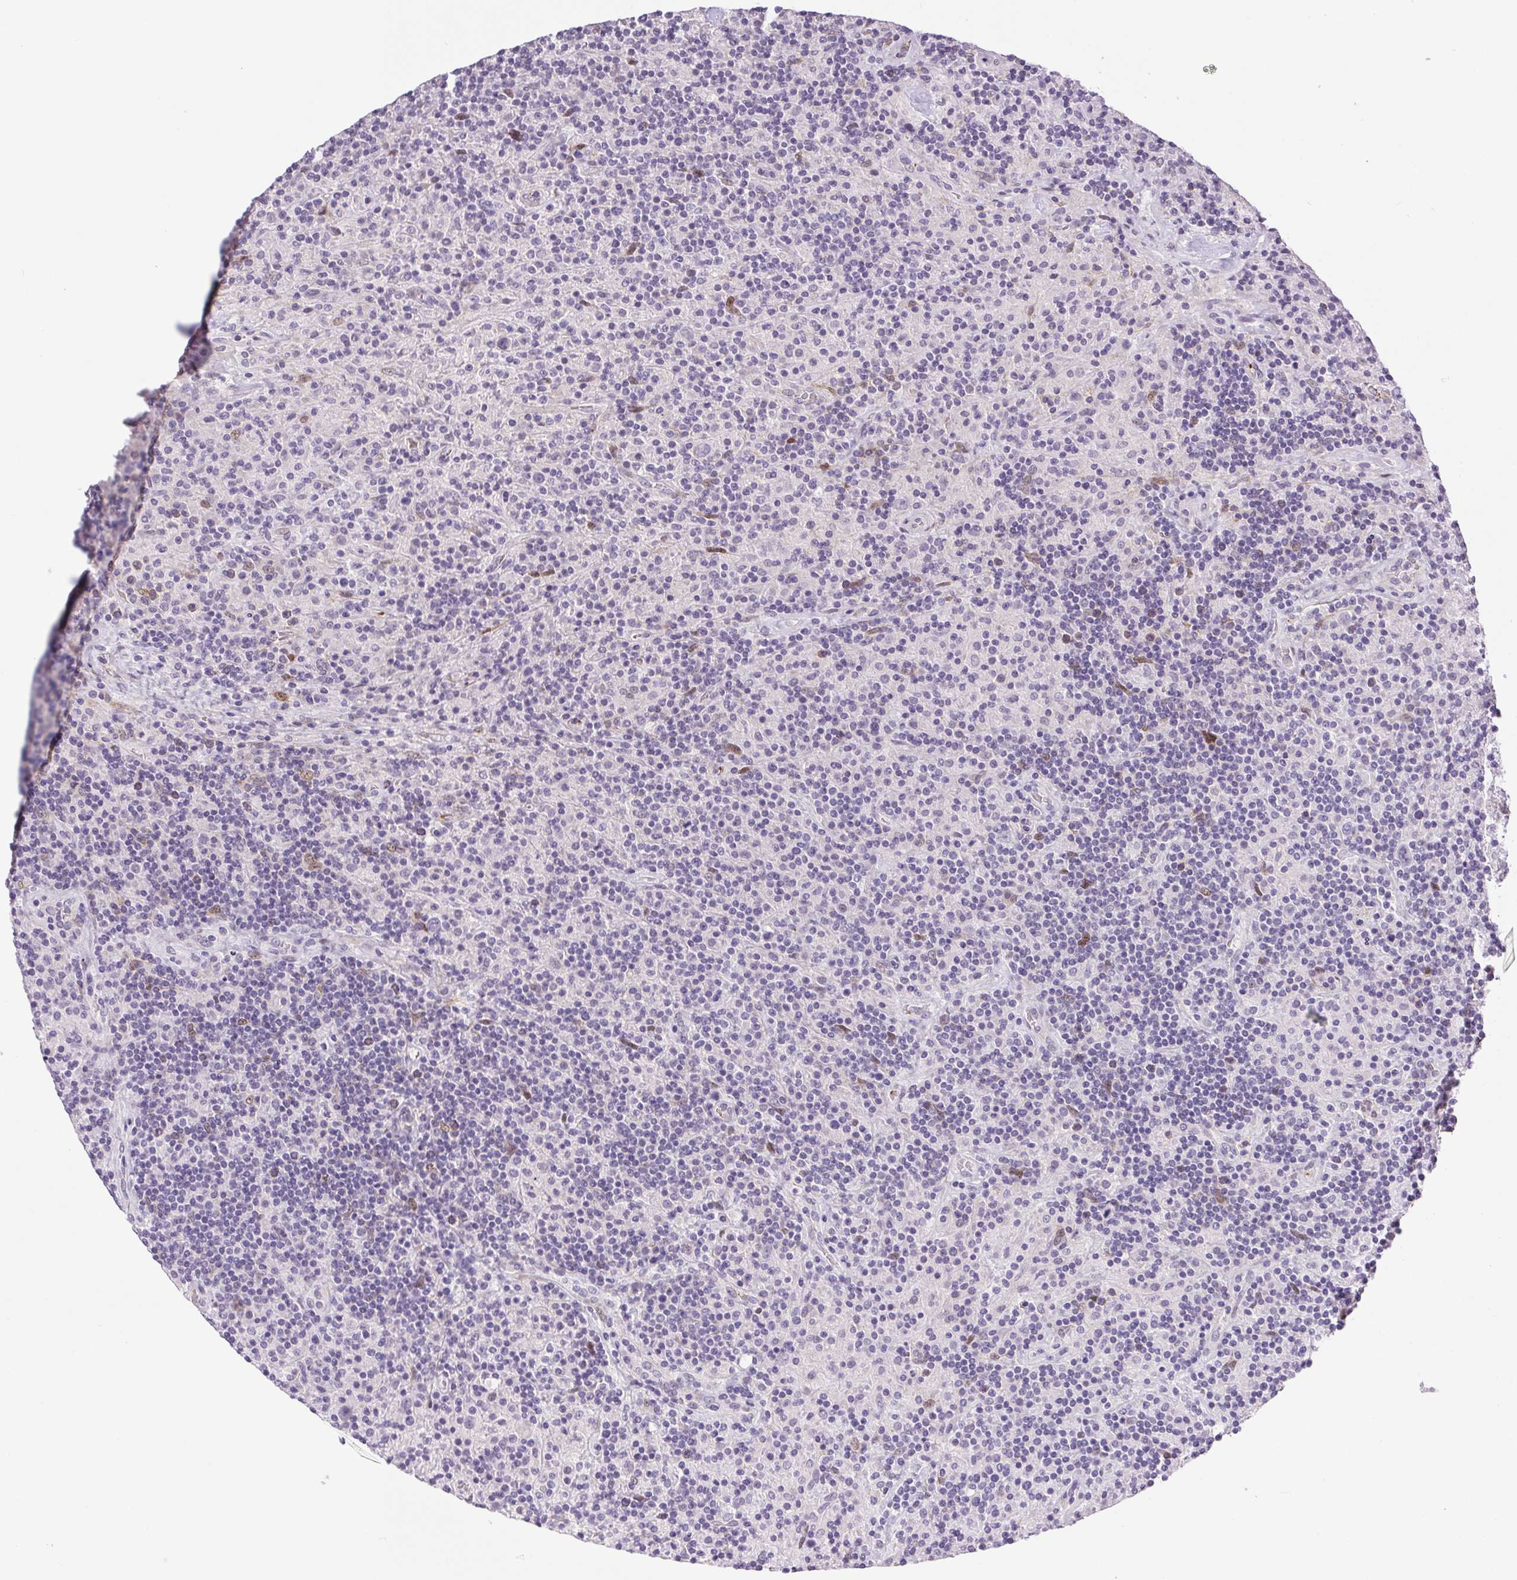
{"staining": {"intensity": "negative", "quantity": "none", "location": "none"}, "tissue": "lymphoma", "cell_type": "Tumor cells", "image_type": "cancer", "snomed": [{"axis": "morphology", "description": "Hodgkin's disease, NOS"}, {"axis": "topography", "description": "Lymph node"}], "caption": "This is an immunohistochemistry image of human Hodgkin's disease. There is no expression in tumor cells.", "gene": "PRL", "patient": {"sex": "male", "age": 70}}